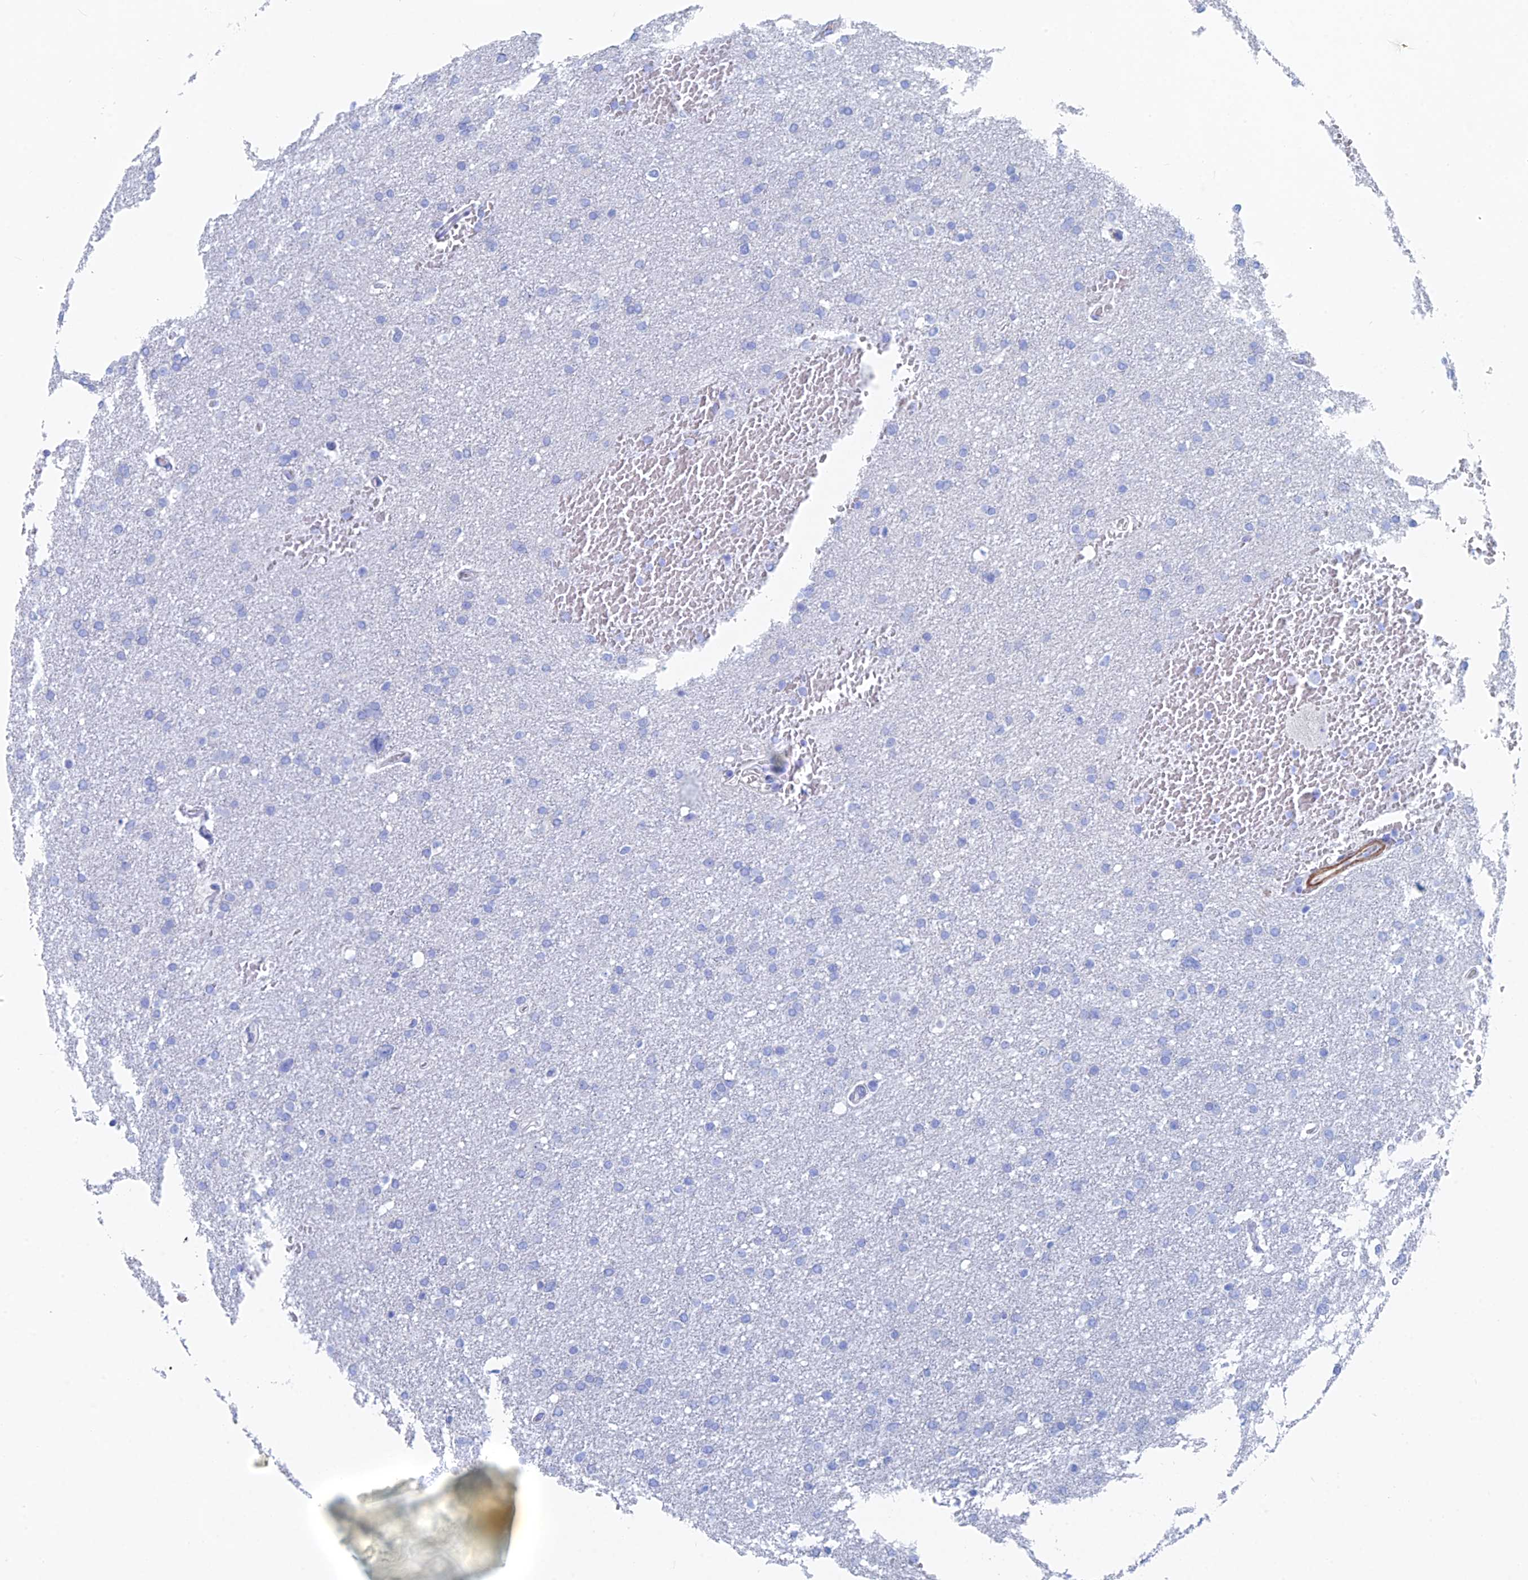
{"staining": {"intensity": "negative", "quantity": "none", "location": "none"}, "tissue": "glioma", "cell_type": "Tumor cells", "image_type": "cancer", "snomed": [{"axis": "morphology", "description": "Glioma, malignant, High grade"}, {"axis": "topography", "description": "Cerebral cortex"}], "caption": "Tumor cells show no significant protein positivity in malignant glioma (high-grade).", "gene": "KCNK18", "patient": {"sex": "female", "age": 36}}